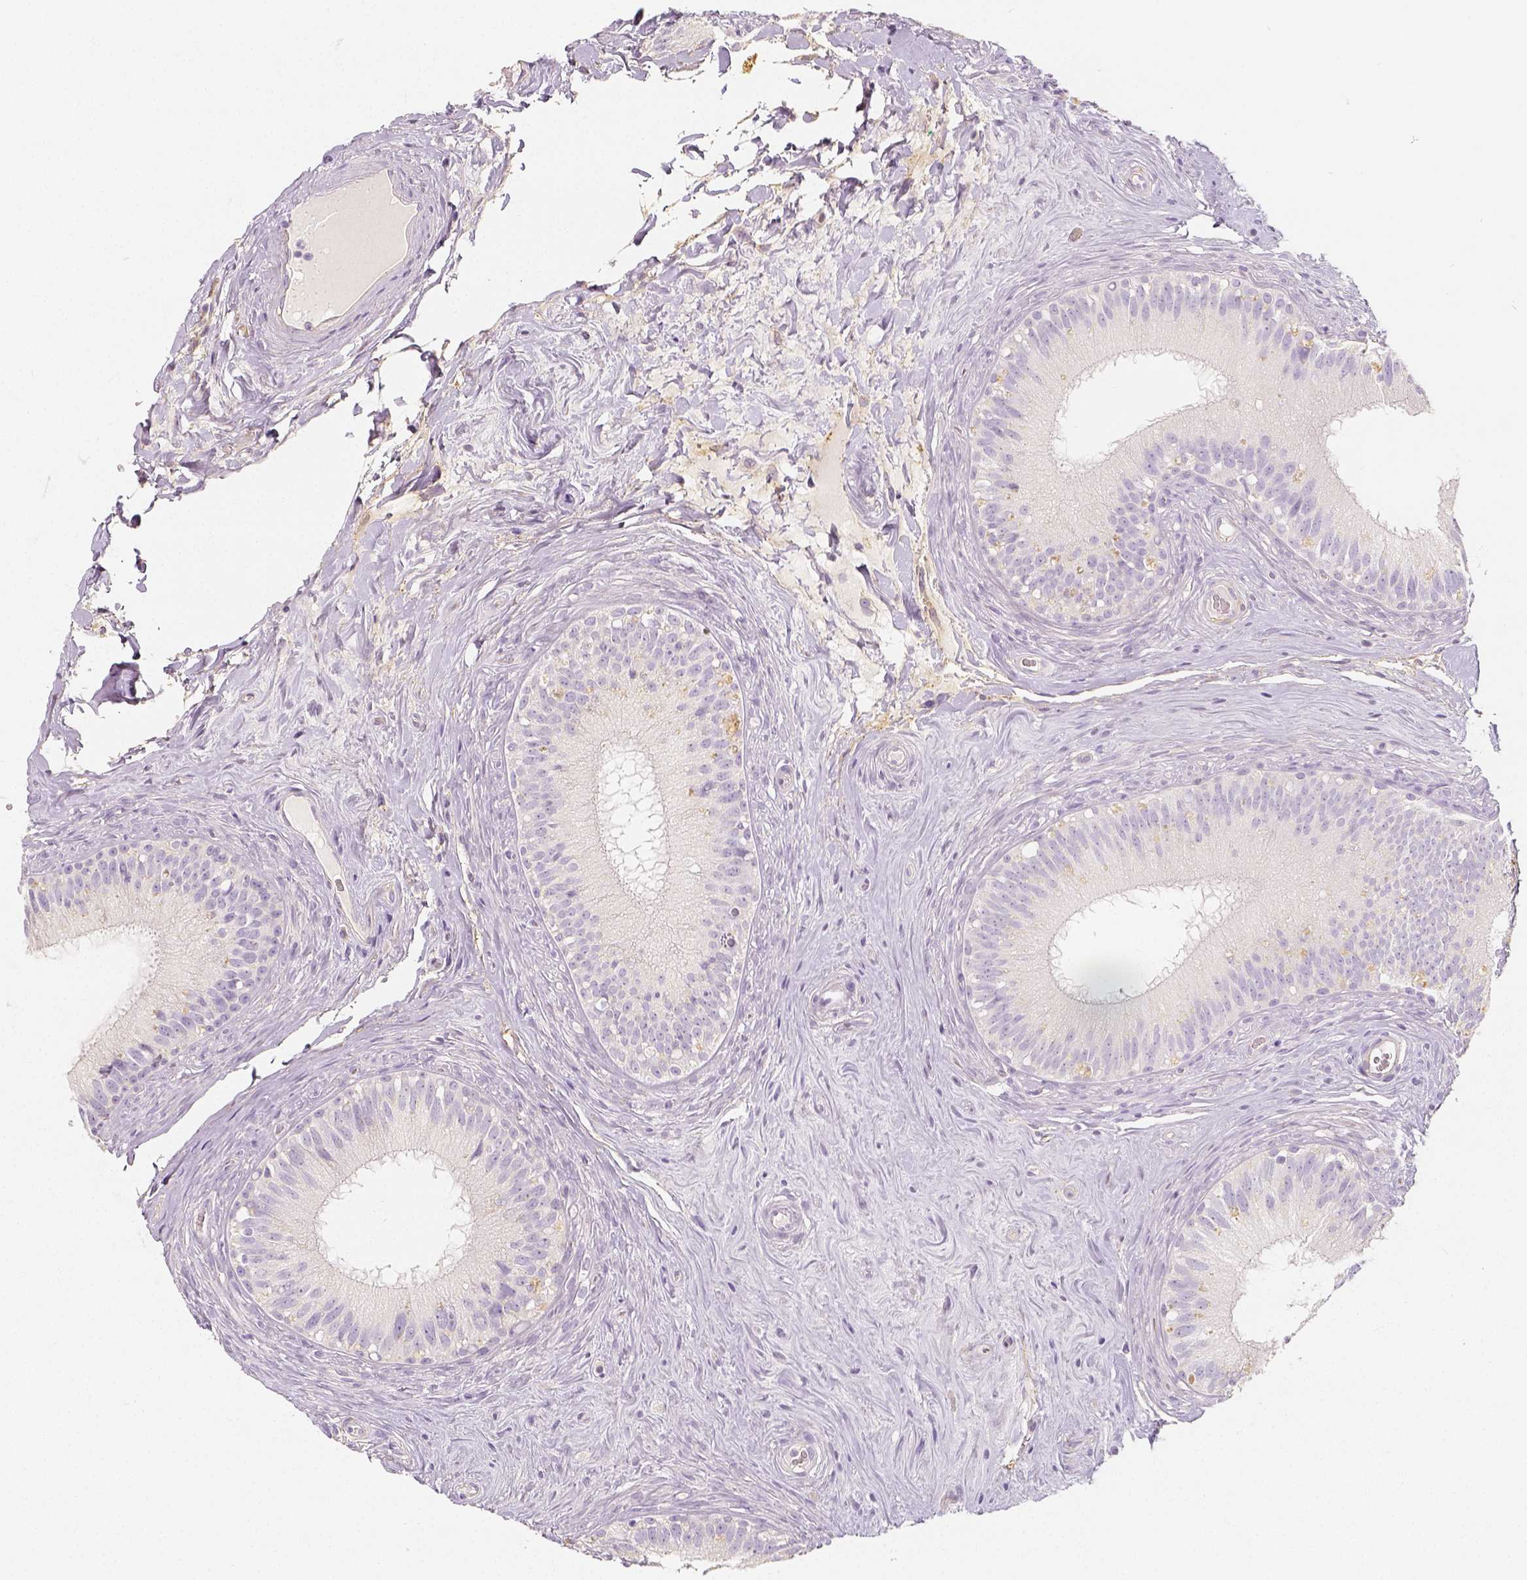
{"staining": {"intensity": "negative", "quantity": "none", "location": "none"}, "tissue": "epididymis", "cell_type": "Glandular cells", "image_type": "normal", "snomed": [{"axis": "morphology", "description": "Normal tissue, NOS"}, {"axis": "topography", "description": "Epididymis"}], "caption": "Epididymis was stained to show a protein in brown. There is no significant expression in glandular cells. (Stains: DAB immunohistochemistry (IHC) with hematoxylin counter stain, Microscopy: brightfield microscopy at high magnification).", "gene": "THY1", "patient": {"sex": "male", "age": 59}}